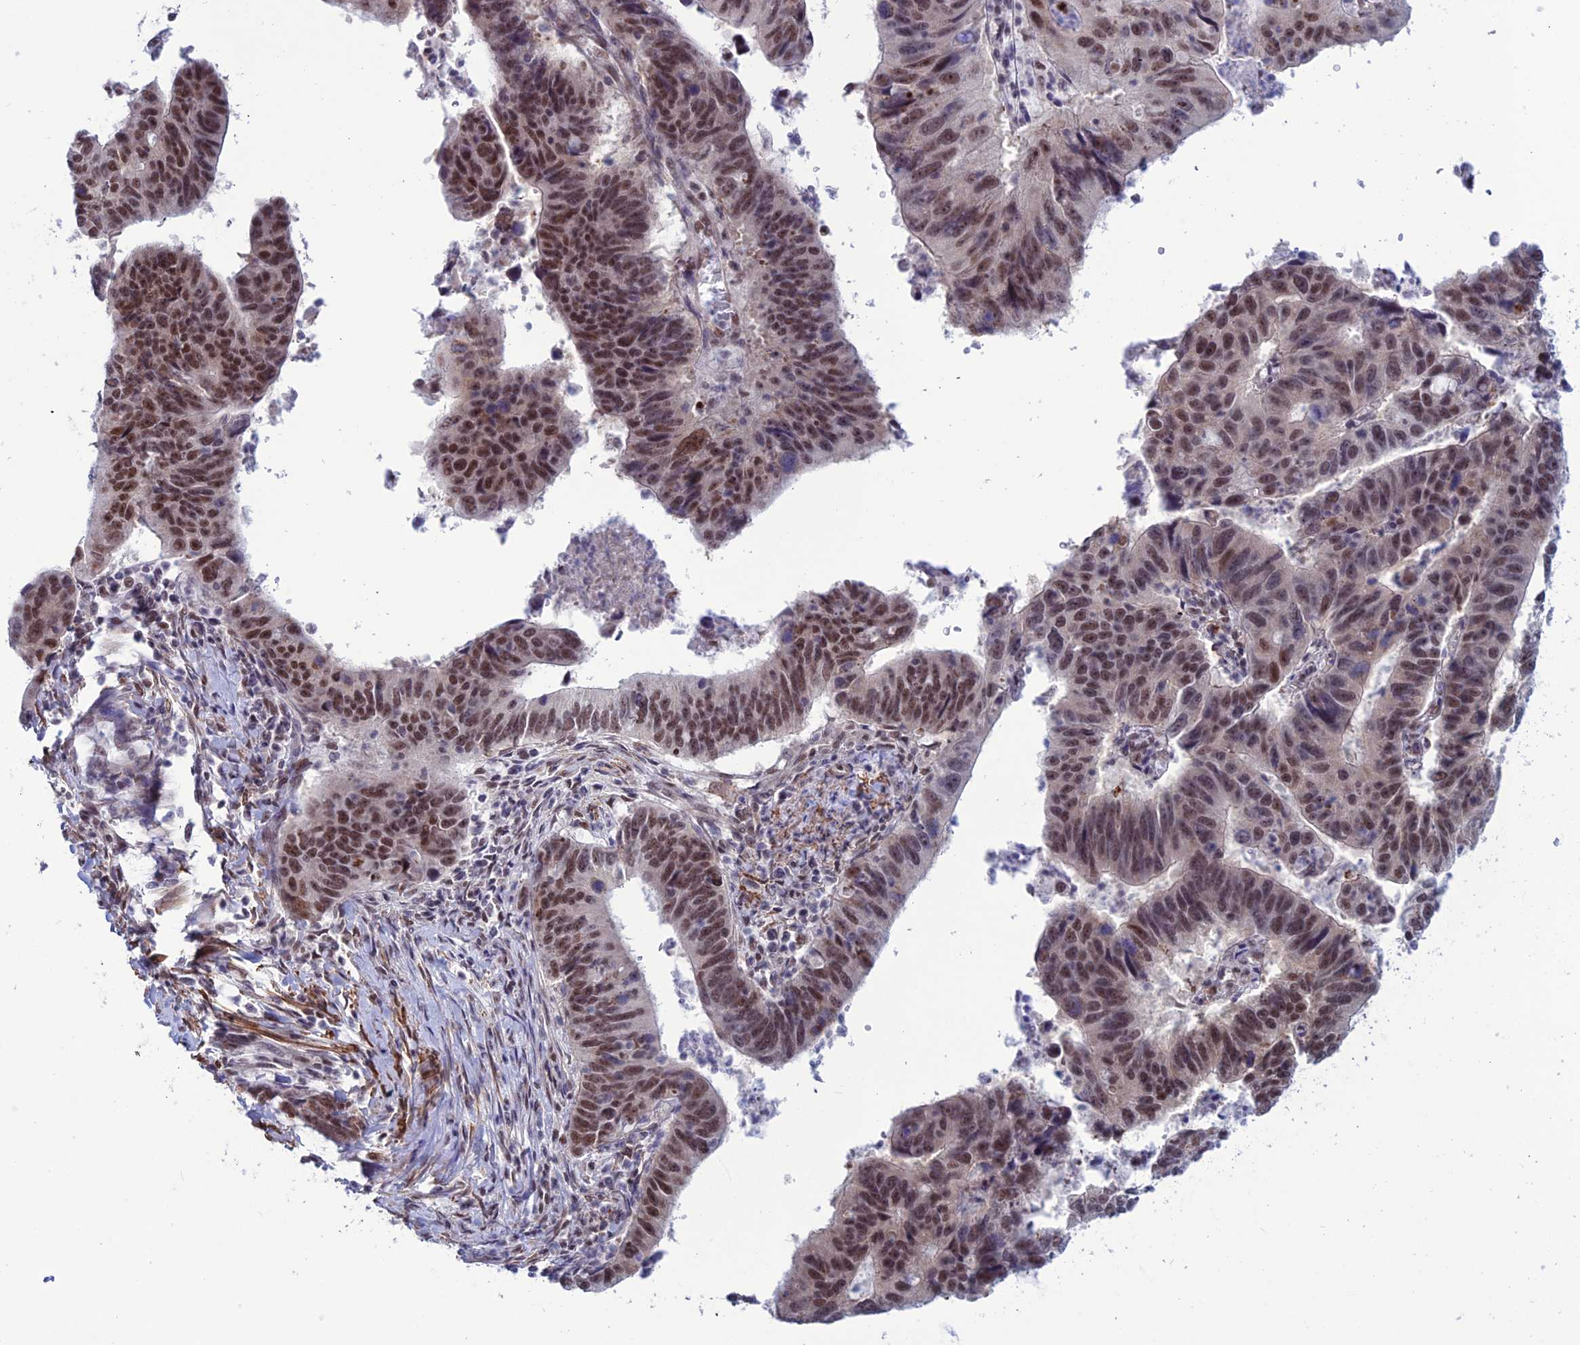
{"staining": {"intensity": "moderate", "quantity": ">75%", "location": "nuclear"}, "tissue": "stomach cancer", "cell_type": "Tumor cells", "image_type": "cancer", "snomed": [{"axis": "morphology", "description": "Adenocarcinoma, NOS"}, {"axis": "topography", "description": "Stomach"}], "caption": "Stomach adenocarcinoma stained with immunohistochemistry reveals moderate nuclear staining in approximately >75% of tumor cells.", "gene": "U2AF1", "patient": {"sex": "male", "age": 59}}